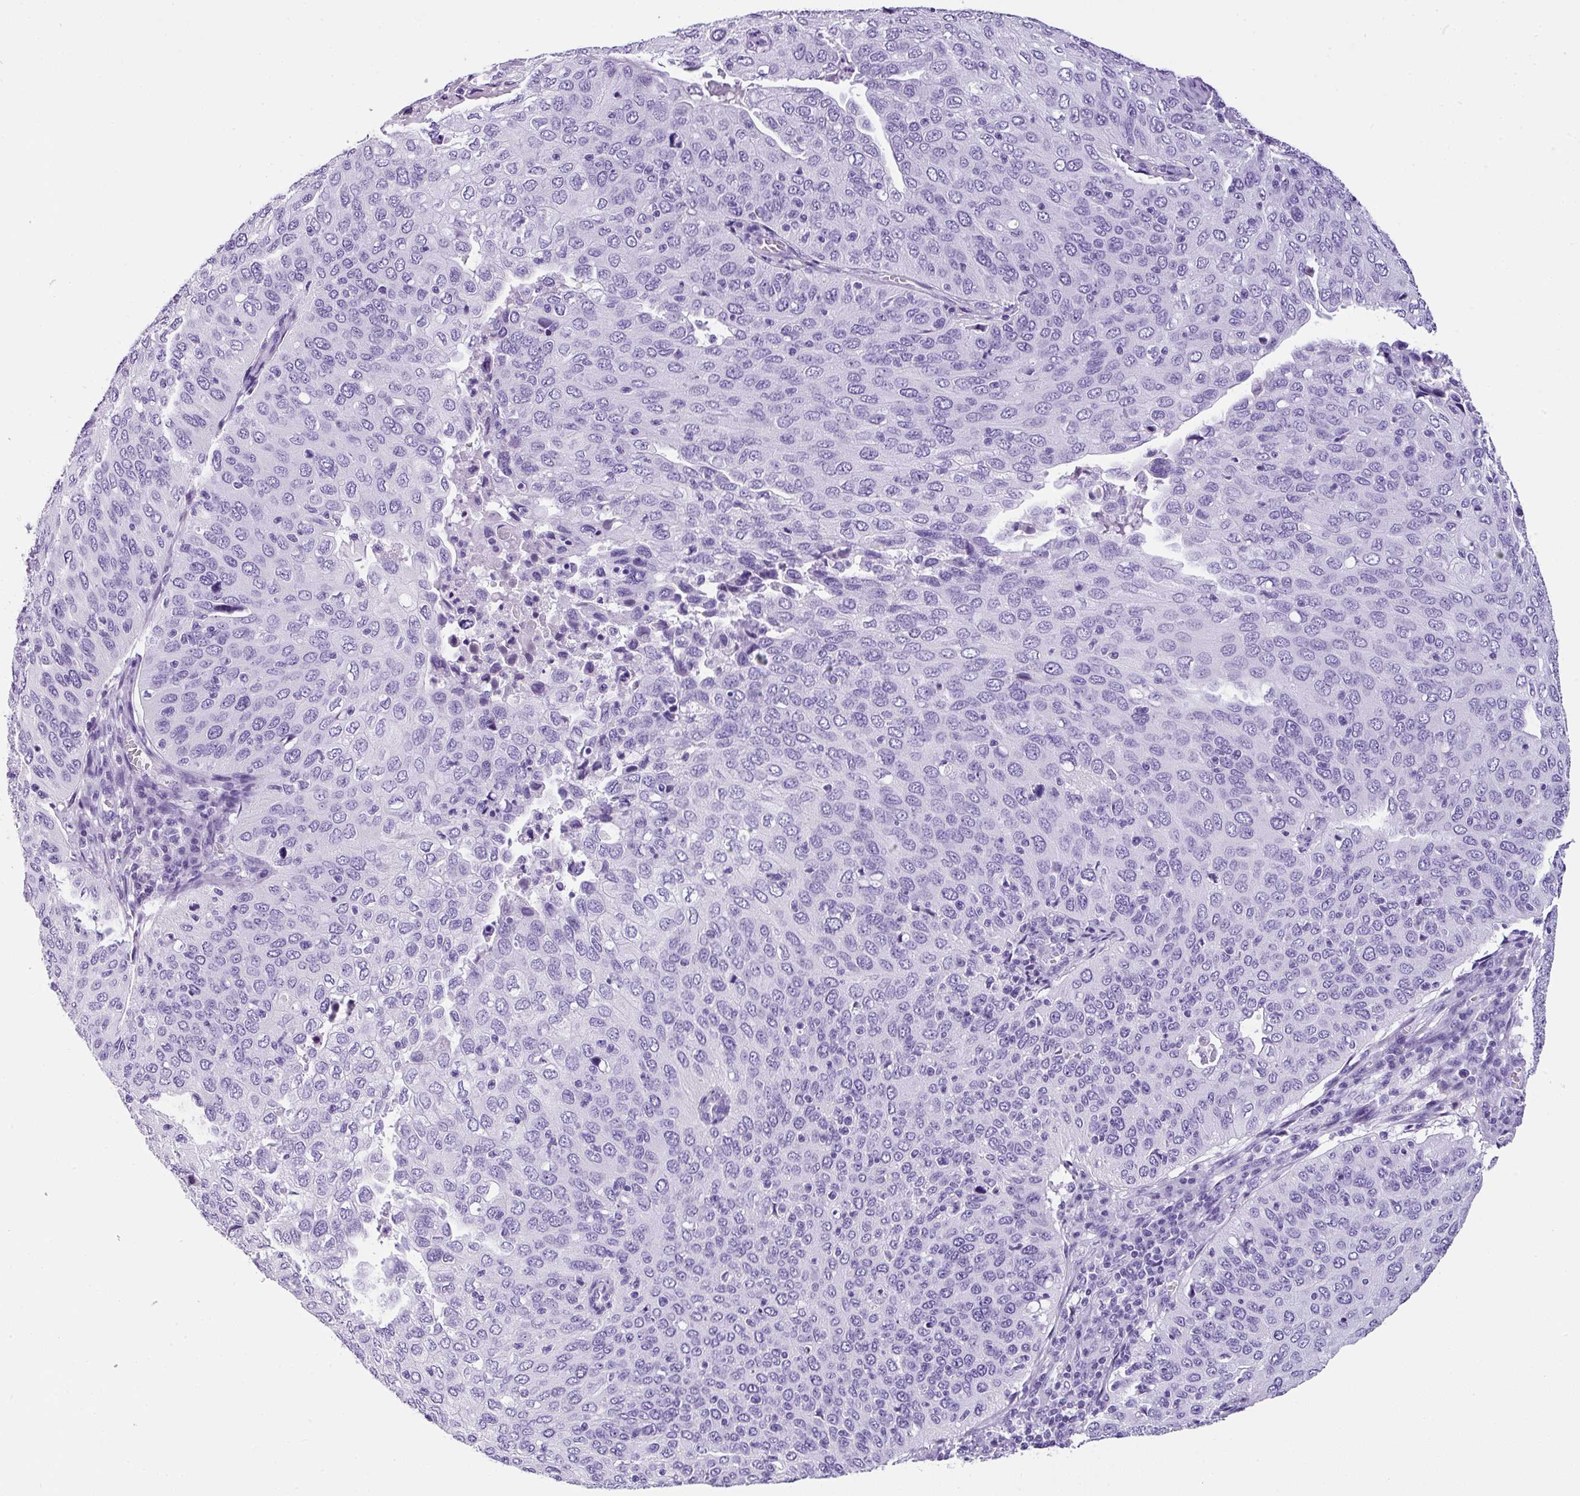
{"staining": {"intensity": "negative", "quantity": "none", "location": "none"}, "tissue": "cervical cancer", "cell_type": "Tumor cells", "image_type": "cancer", "snomed": [{"axis": "morphology", "description": "Squamous cell carcinoma, NOS"}, {"axis": "topography", "description": "Cervix"}], "caption": "Immunohistochemistry photomicrograph of neoplastic tissue: human cervical cancer stained with DAB shows no significant protein positivity in tumor cells.", "gene": "MUC21", "patient": {"sex": "female", "age": 36}}